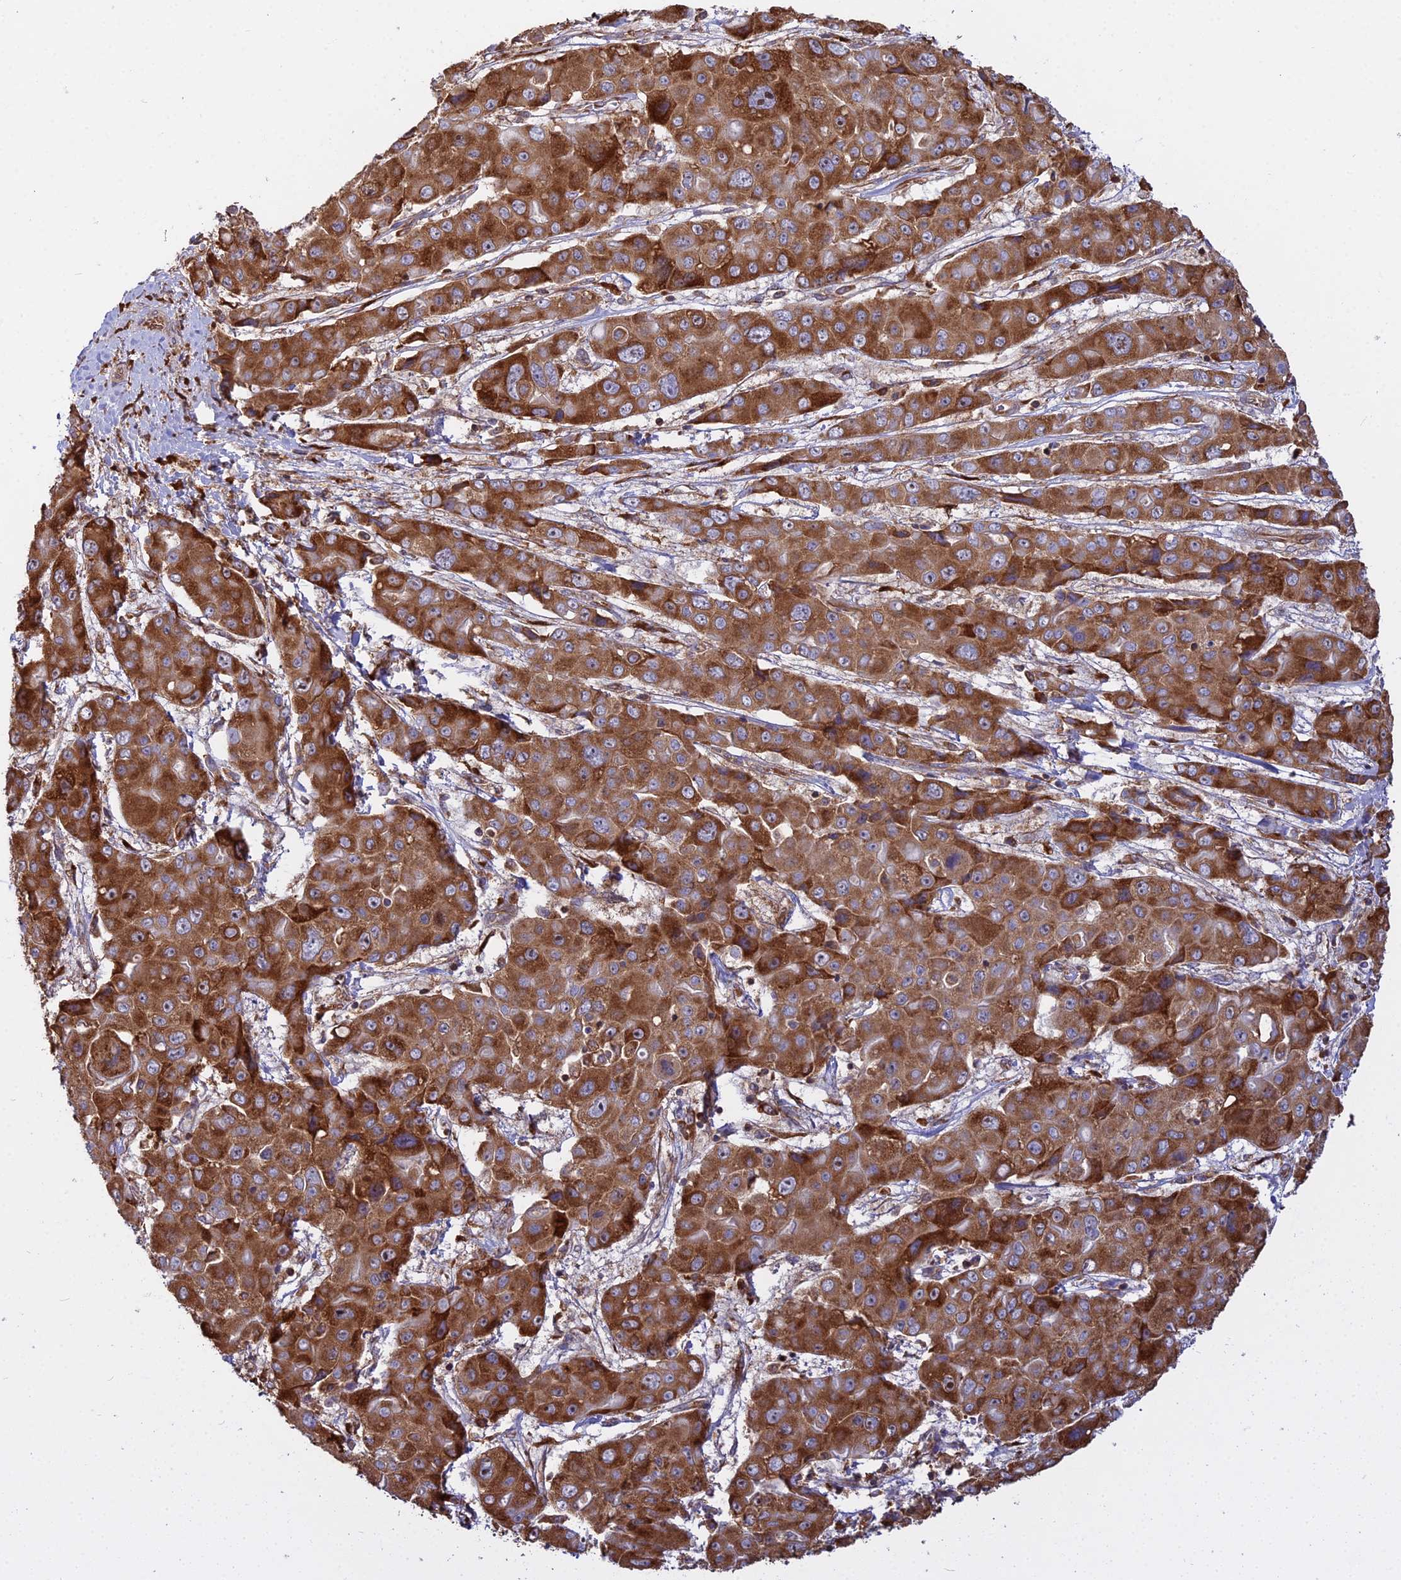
{"staining": {"intensity": "strong", "quantity": ">75%", "location": "cytoplasmic/membranous"}, "tissue": "liver cancer", "cell_type": "Tumor cells", "image_type": "cancer", "snomed": [{"axis": "morphology", "description": "Cholangiocarcinoma"}, {"axis": "topography", "description": "Liver"}], "caption": "Liver cancer (cholangiocarcinoma) stained for a protein (brown) demonstrates strong cytoplasmic/membranous positive staining in approximately >75% of tumor cells.", "gene": "RPL26", "patient": {"sex": "male", "age": 67}}